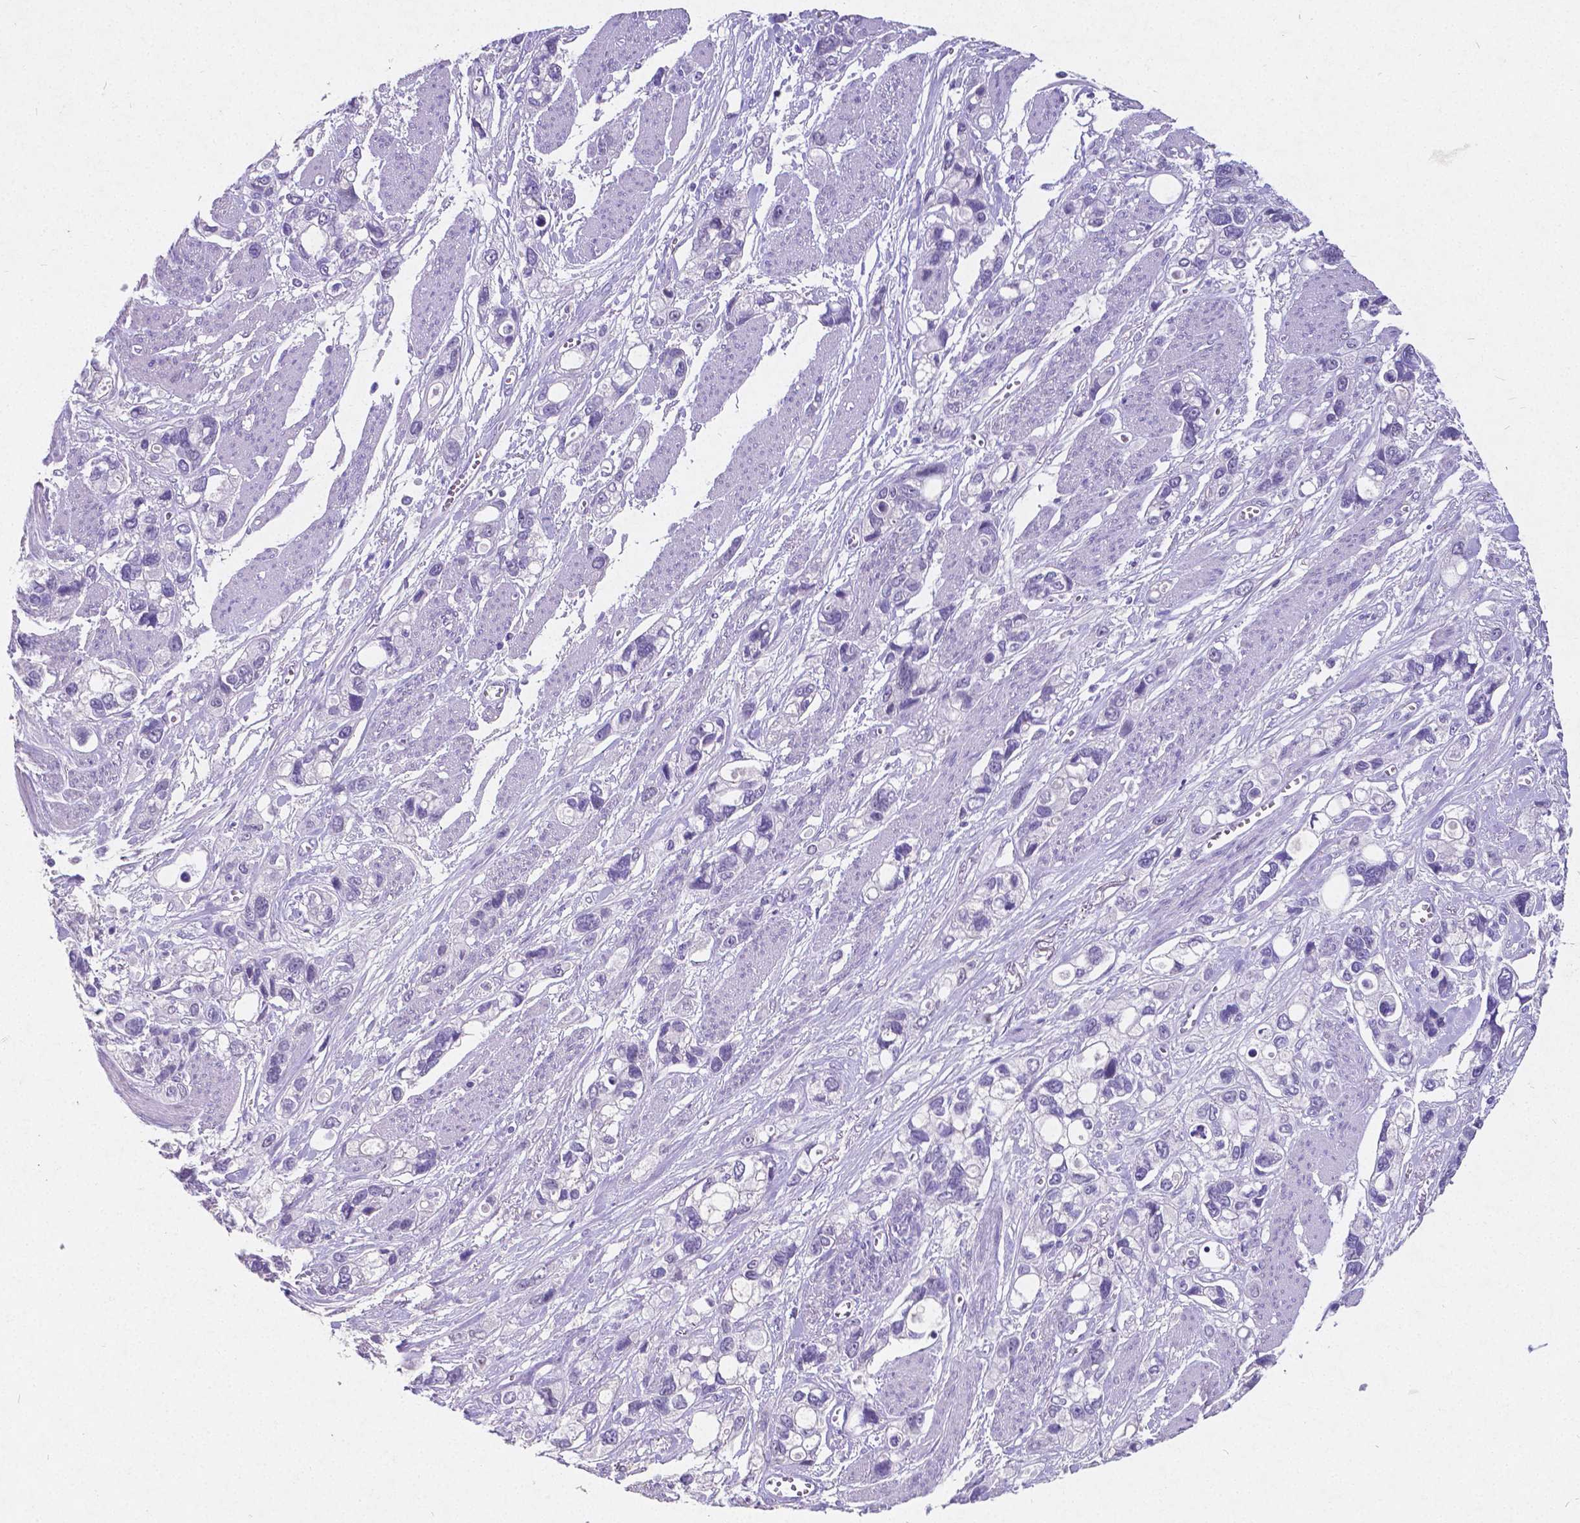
{"staining": {"intensity": "negative", "quantity": "none", "location": "none"}, "tissue": "stomach cancer", "cell_type": "Tumor cells", "image_type": "cancer", "snomed": [{"axis": "morphology", "description": "Adenocarcinoma, NOS"}, {"axis": "topography", "description": "Stomach, upper"}], "caption": "Tumor cells are negative for protein expression in human adenocarcinoma (stomach).", "gene": "SATB2", "patient": {"sex": "female", "age": 81}}